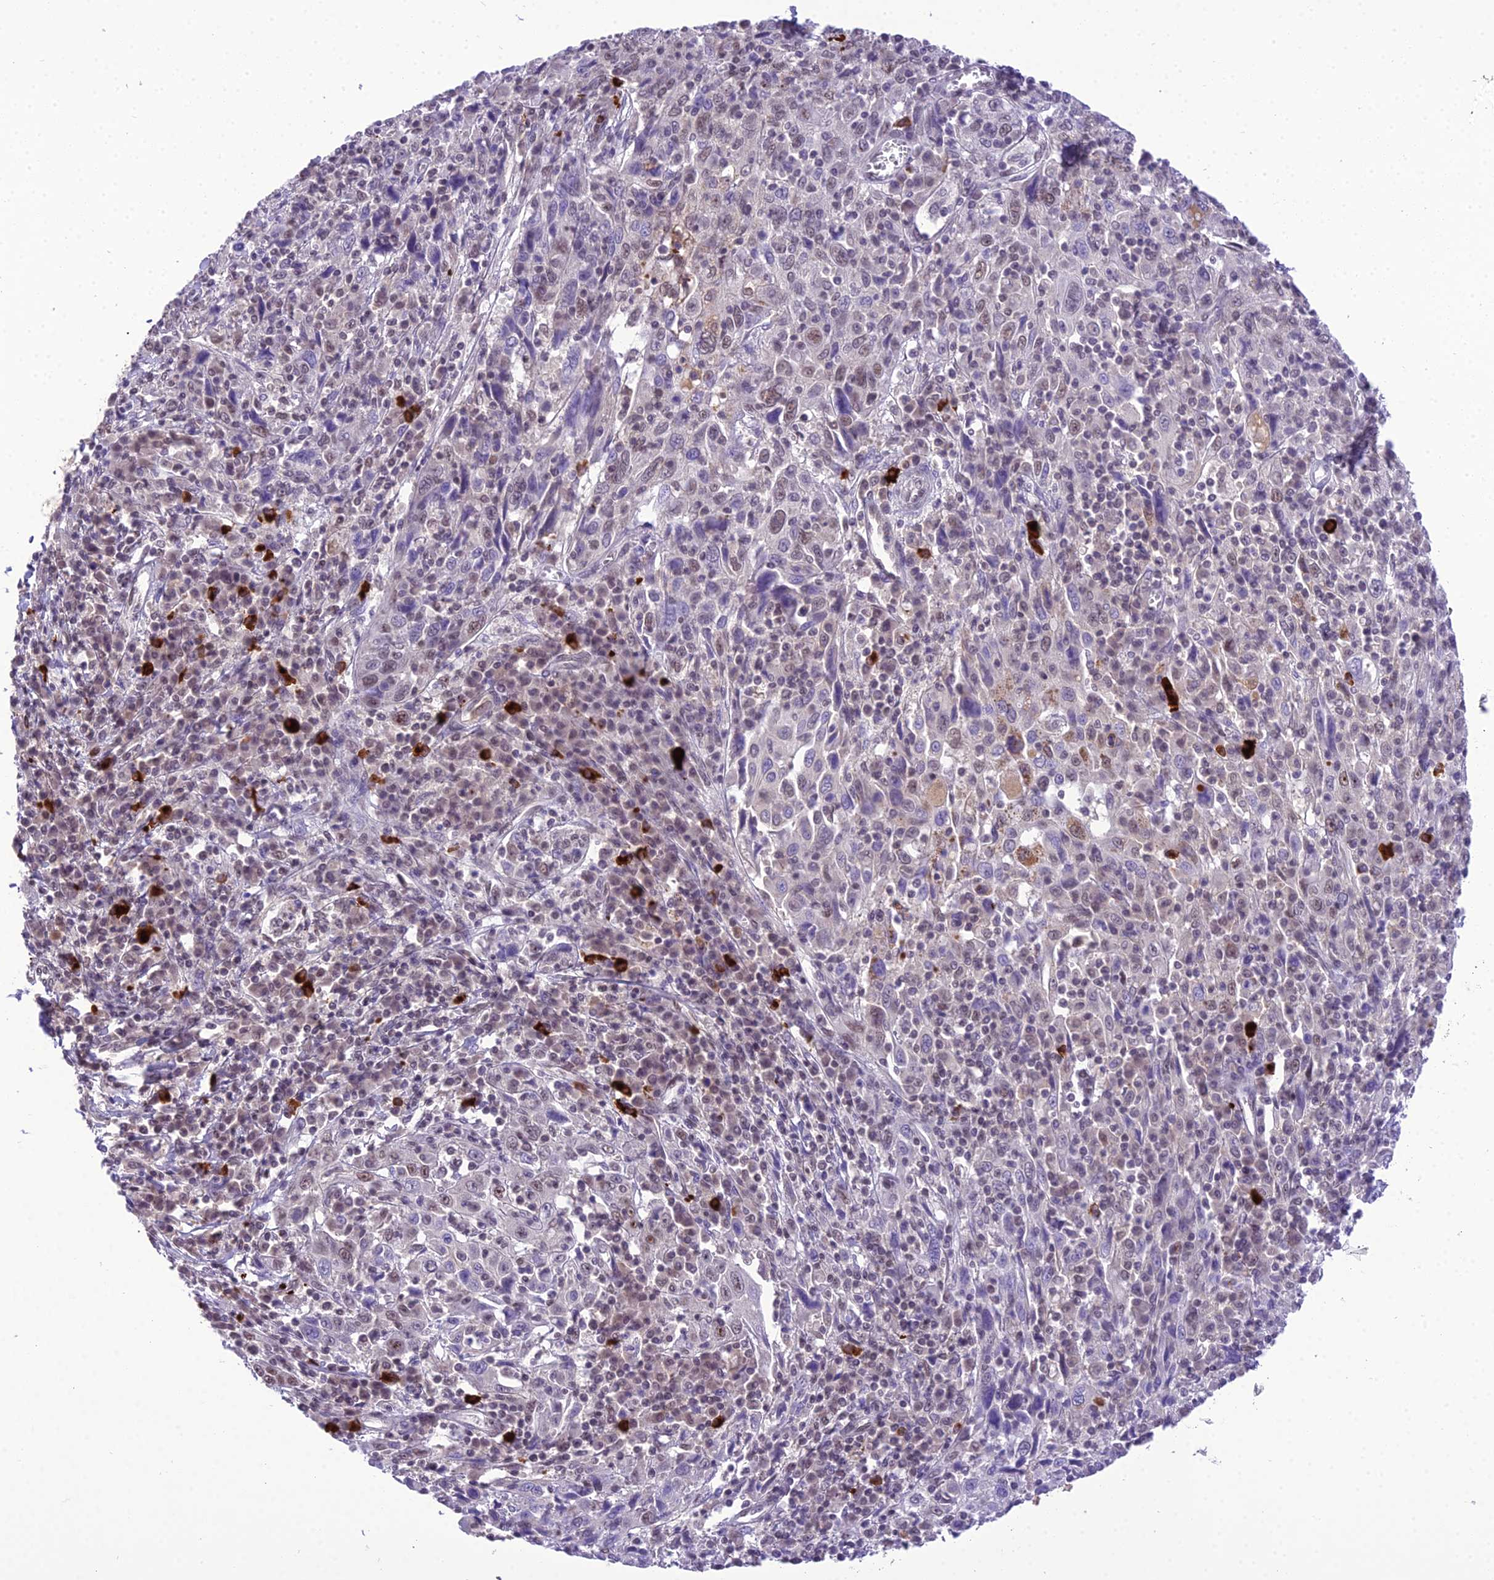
{"staining": {"intensity": "weak", "quantity": "<25%", "location": "nuclear"}, "tissue": "cervical cancer", "cell_type": "Tumor cells", "image_type": "cancer", "snomed": [{"axis": "morphology", "description": "Squamous cell carcinoma, NOS"}, {"axis": "topography", "description": "Cervix"}], "caption": "DAB immunohistochemical staining of human squamous cell carcinoma (cervical) shows no significant expression in tumor cells.", "gene": "SH3RF3", "patient": {"sex": "female", "age": 46}}